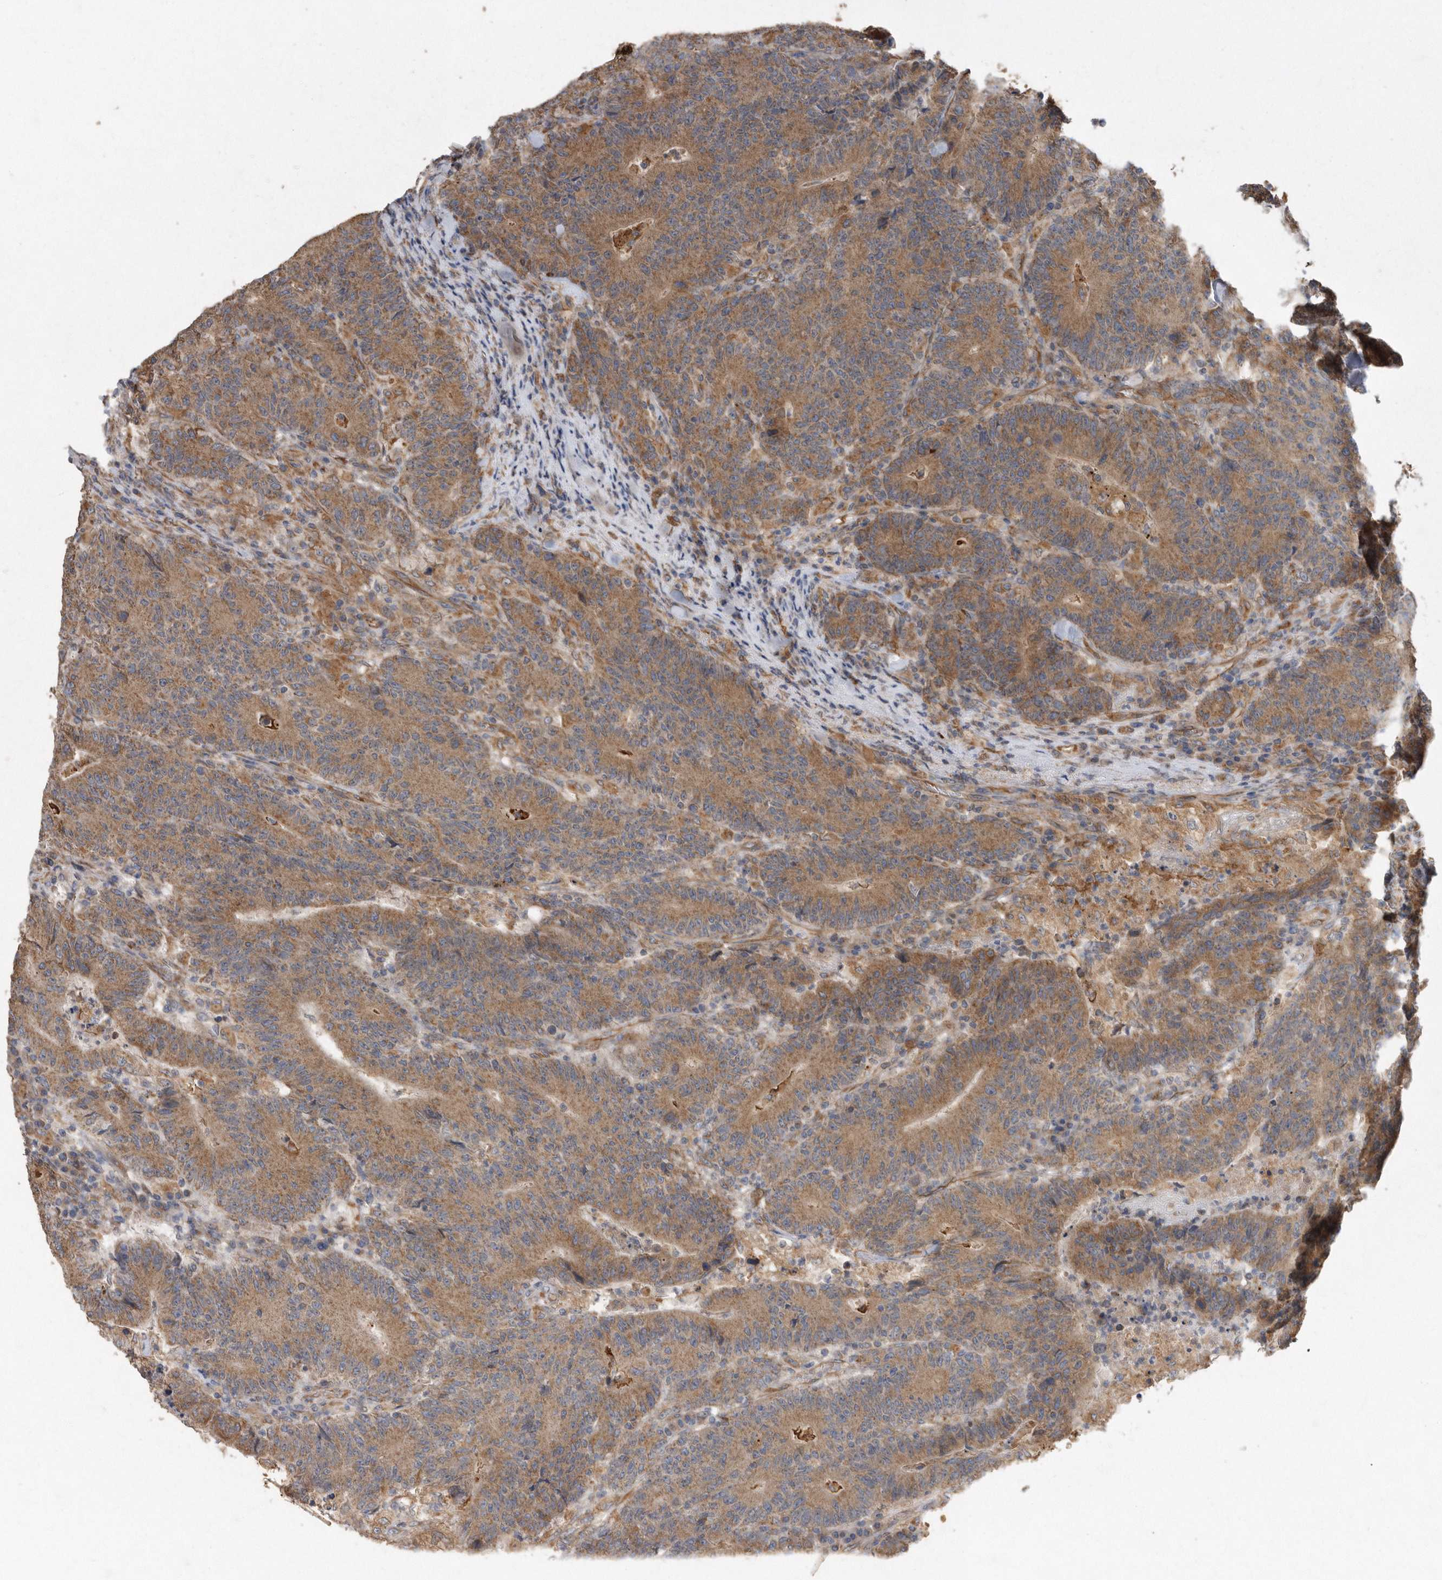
{"staining": {"intensity": "strong", "quantity": ">75%", "location": "cytoplasmic/membranous"}, "tissue": "colorectal cancer", "cell_type": "Tumor cells", "image_type": "cancer", "snomed": [{"axis": "morphology", "description": "Normal tissue, NOS"}, {"axis": "morphology", "description": "Adenocarcinoma, NOS"}, {"axis": "topography", "description": "Colon"}], "caption": "Adenocarcinoma (colorectal) stained with DAB (3,3'-diaminobenzidine) immunohistochemistry displays high levels of strong cytoplasmic/membranous positivity in about >75% of tumor cells.", "gene": "PON2", "patient": {"sex": "female", "age": 75}}